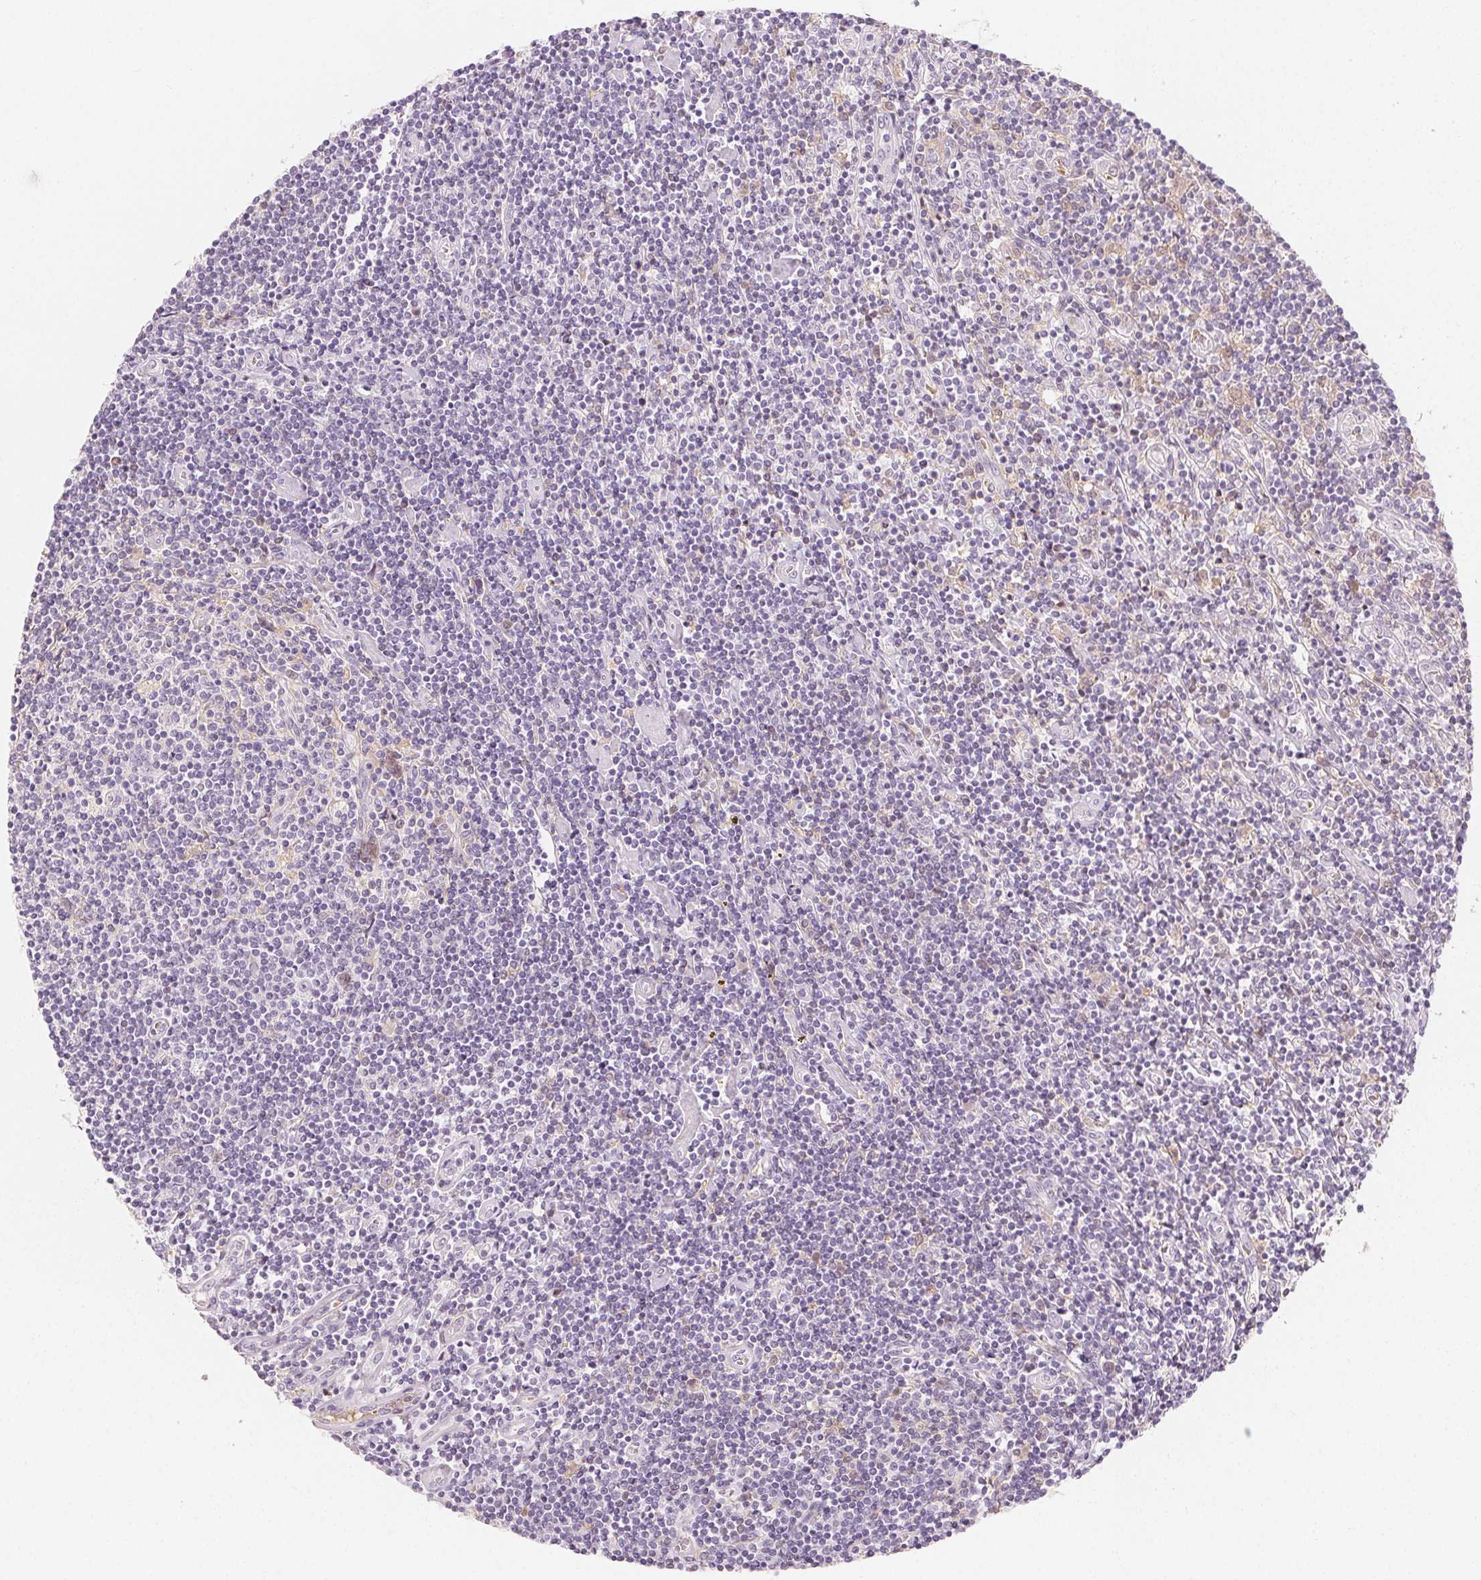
{"staining": {"intensity": "negative", "quantity": "none", "location": "none"}, "tissue": "lymphoma", "cell_type": "Tumor cells", "image_type": "cancer", "snomed": [{"axis": "morphology", "description": "Hodgkin's disease, NOS"}, {"axis": "topography", "description": "Lymph node"}], "caption": "Human Hodgkin's disease stained for a protein using IHC reveals no staining in tumor cells.", "gene": "AFM", "patient": {"sex": "male", "age": 40}}